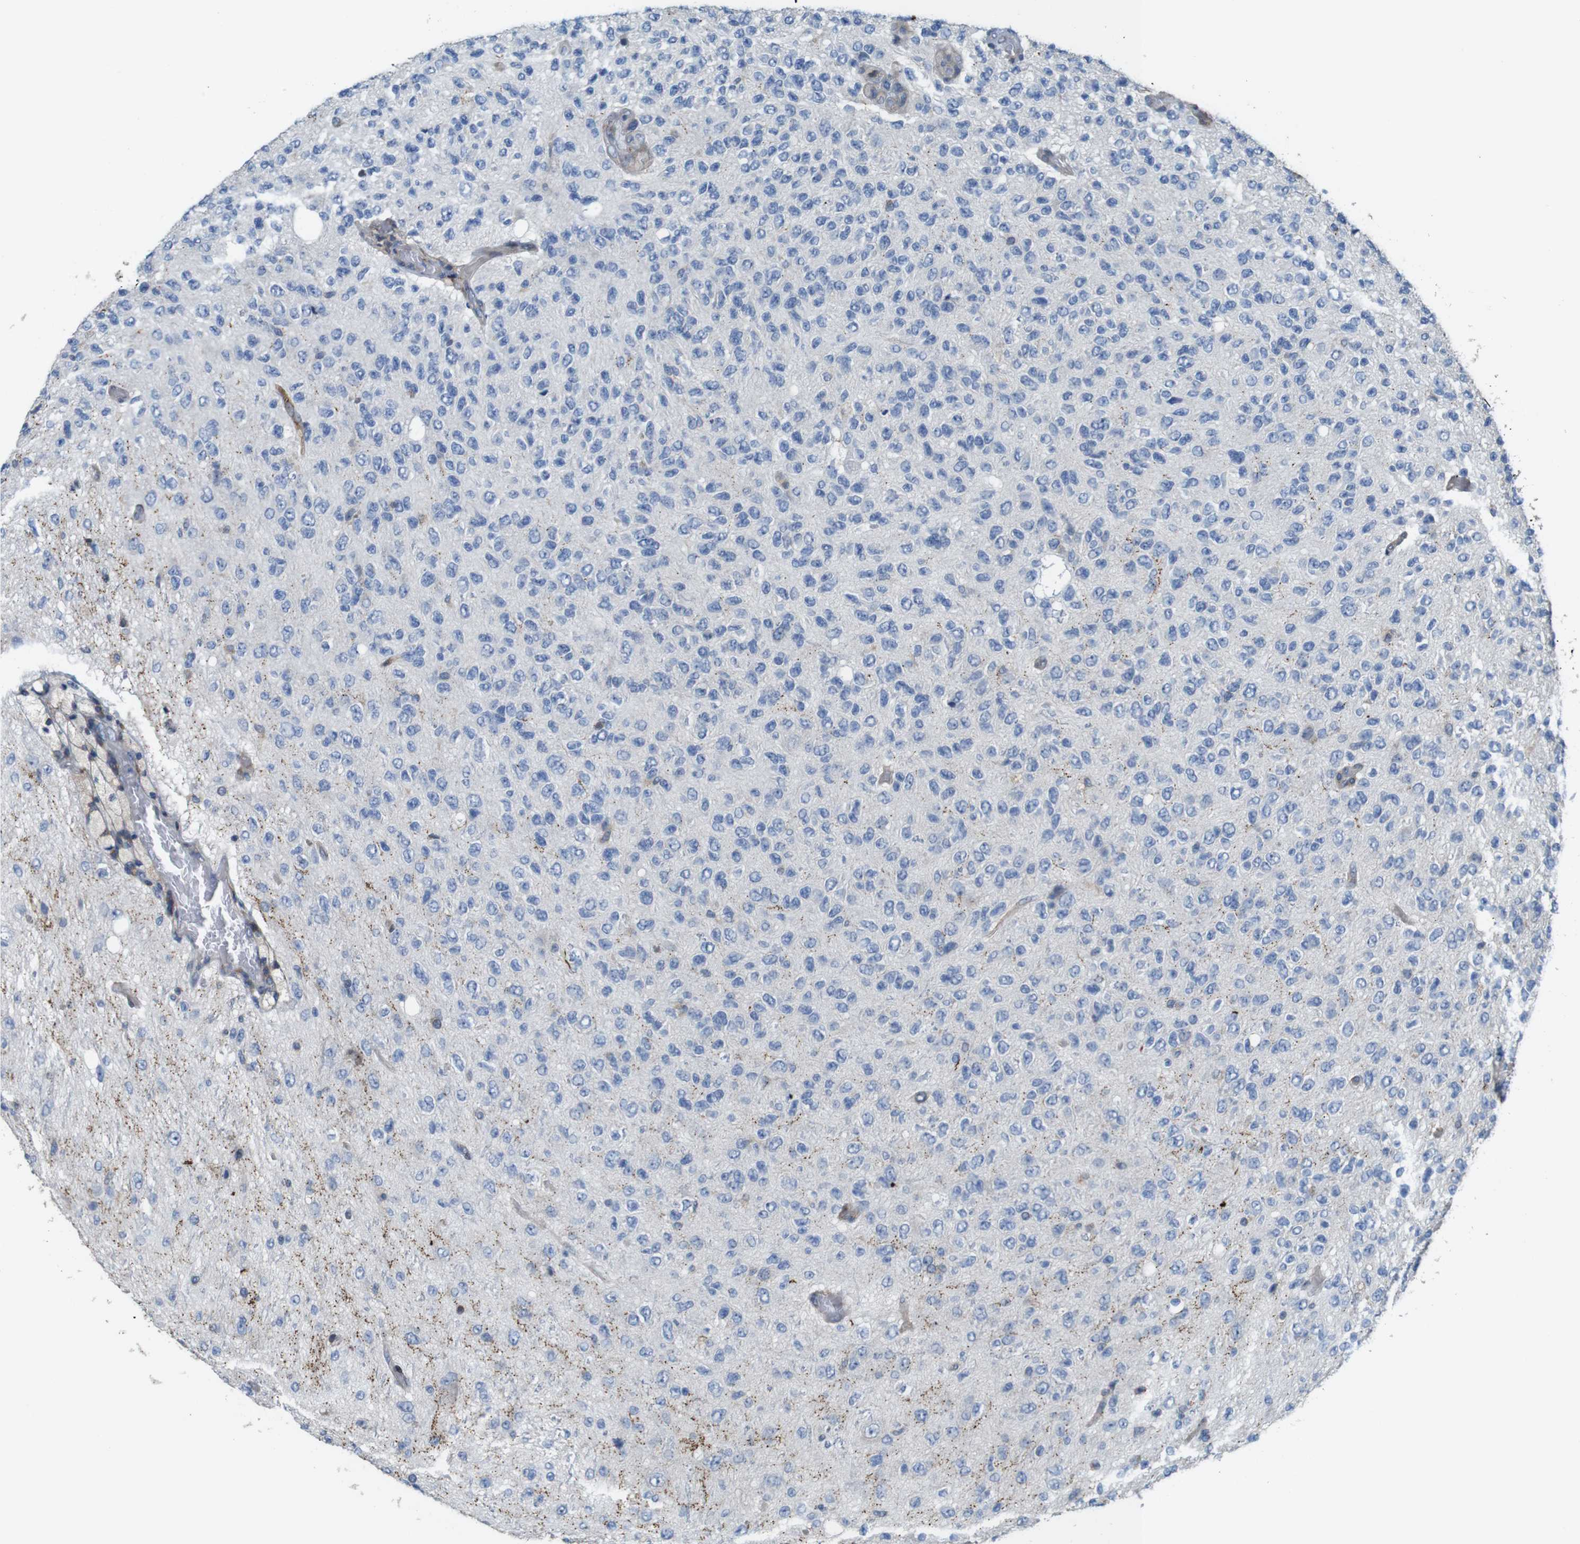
{"staining": {"intensity": "negative", "quantity": "none", "location": "none"}, "tissue": "glioma", "cell_type": "Tumor cells", "image_type": "cancer", "snomed": [{"axis": "morphology", "description": "Glioma, malignant, High grade"}, {"axis": "topography", "description": "pancreas cauda"}], "caption": "Image shows no protein staining in tumor cells of malignant high-grade glioma tissue.", "gene": "PCOLCE2", "patient": {"sex": "male", "age": 60}}